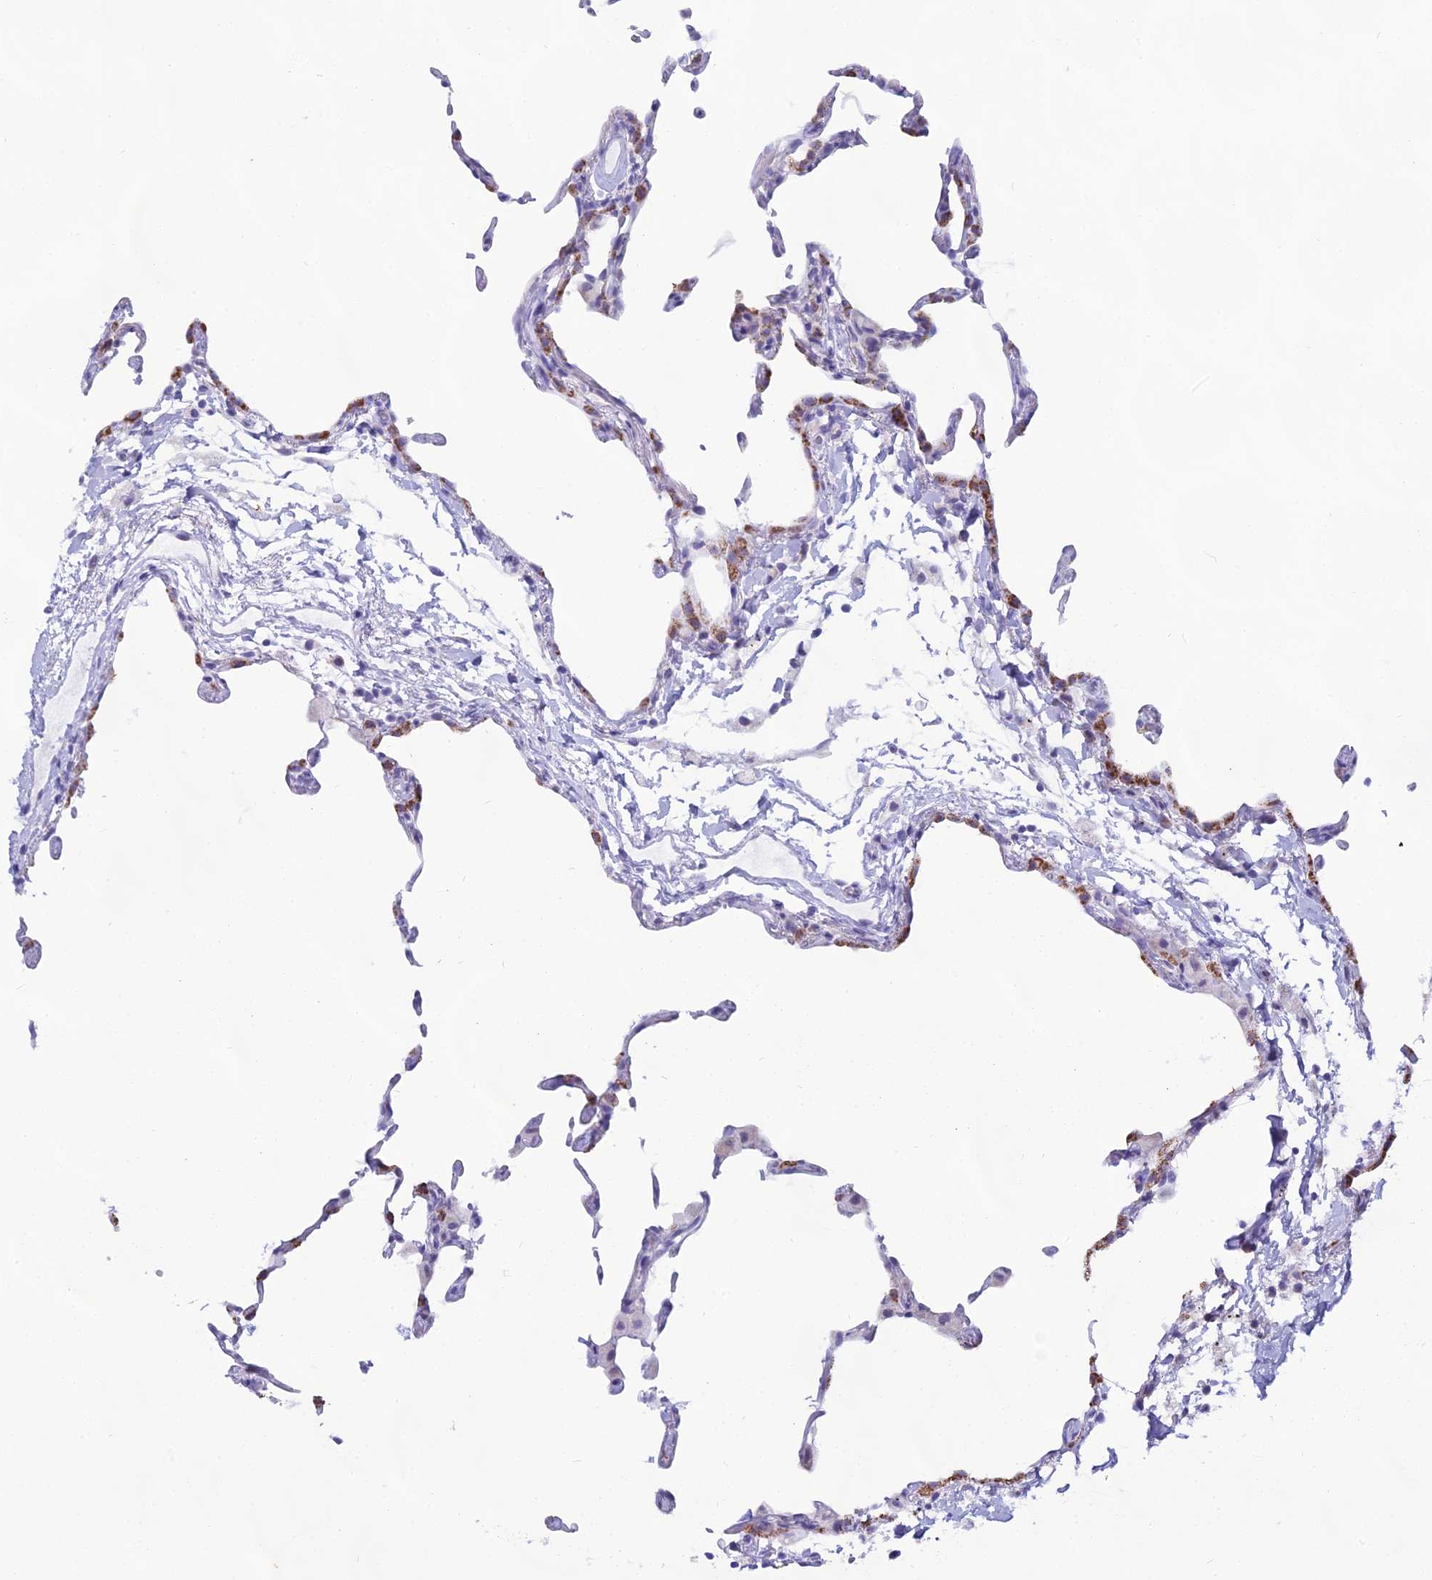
{"staining": {"intensity": "moderate", "quantity": "25%-75%", "location": "cytoplasmic/membranous"}, "tissue": "lung", "cell_type": "Alveolar cells", "image_type": "normal", "snomed": [{"axis": "morphology", "description": "Normal tissue, NOS"}, {"axis": "topography", "description": "Lung"}], "caption": "The micrograph exhibits immunohistochemical staining of benign lung. There is moderate cytoplasmic/membranous expression is present in about 25%-75% of alveolar cells.", "gene": "CGB1", "patient": {"sex": "female", "age": 57}}